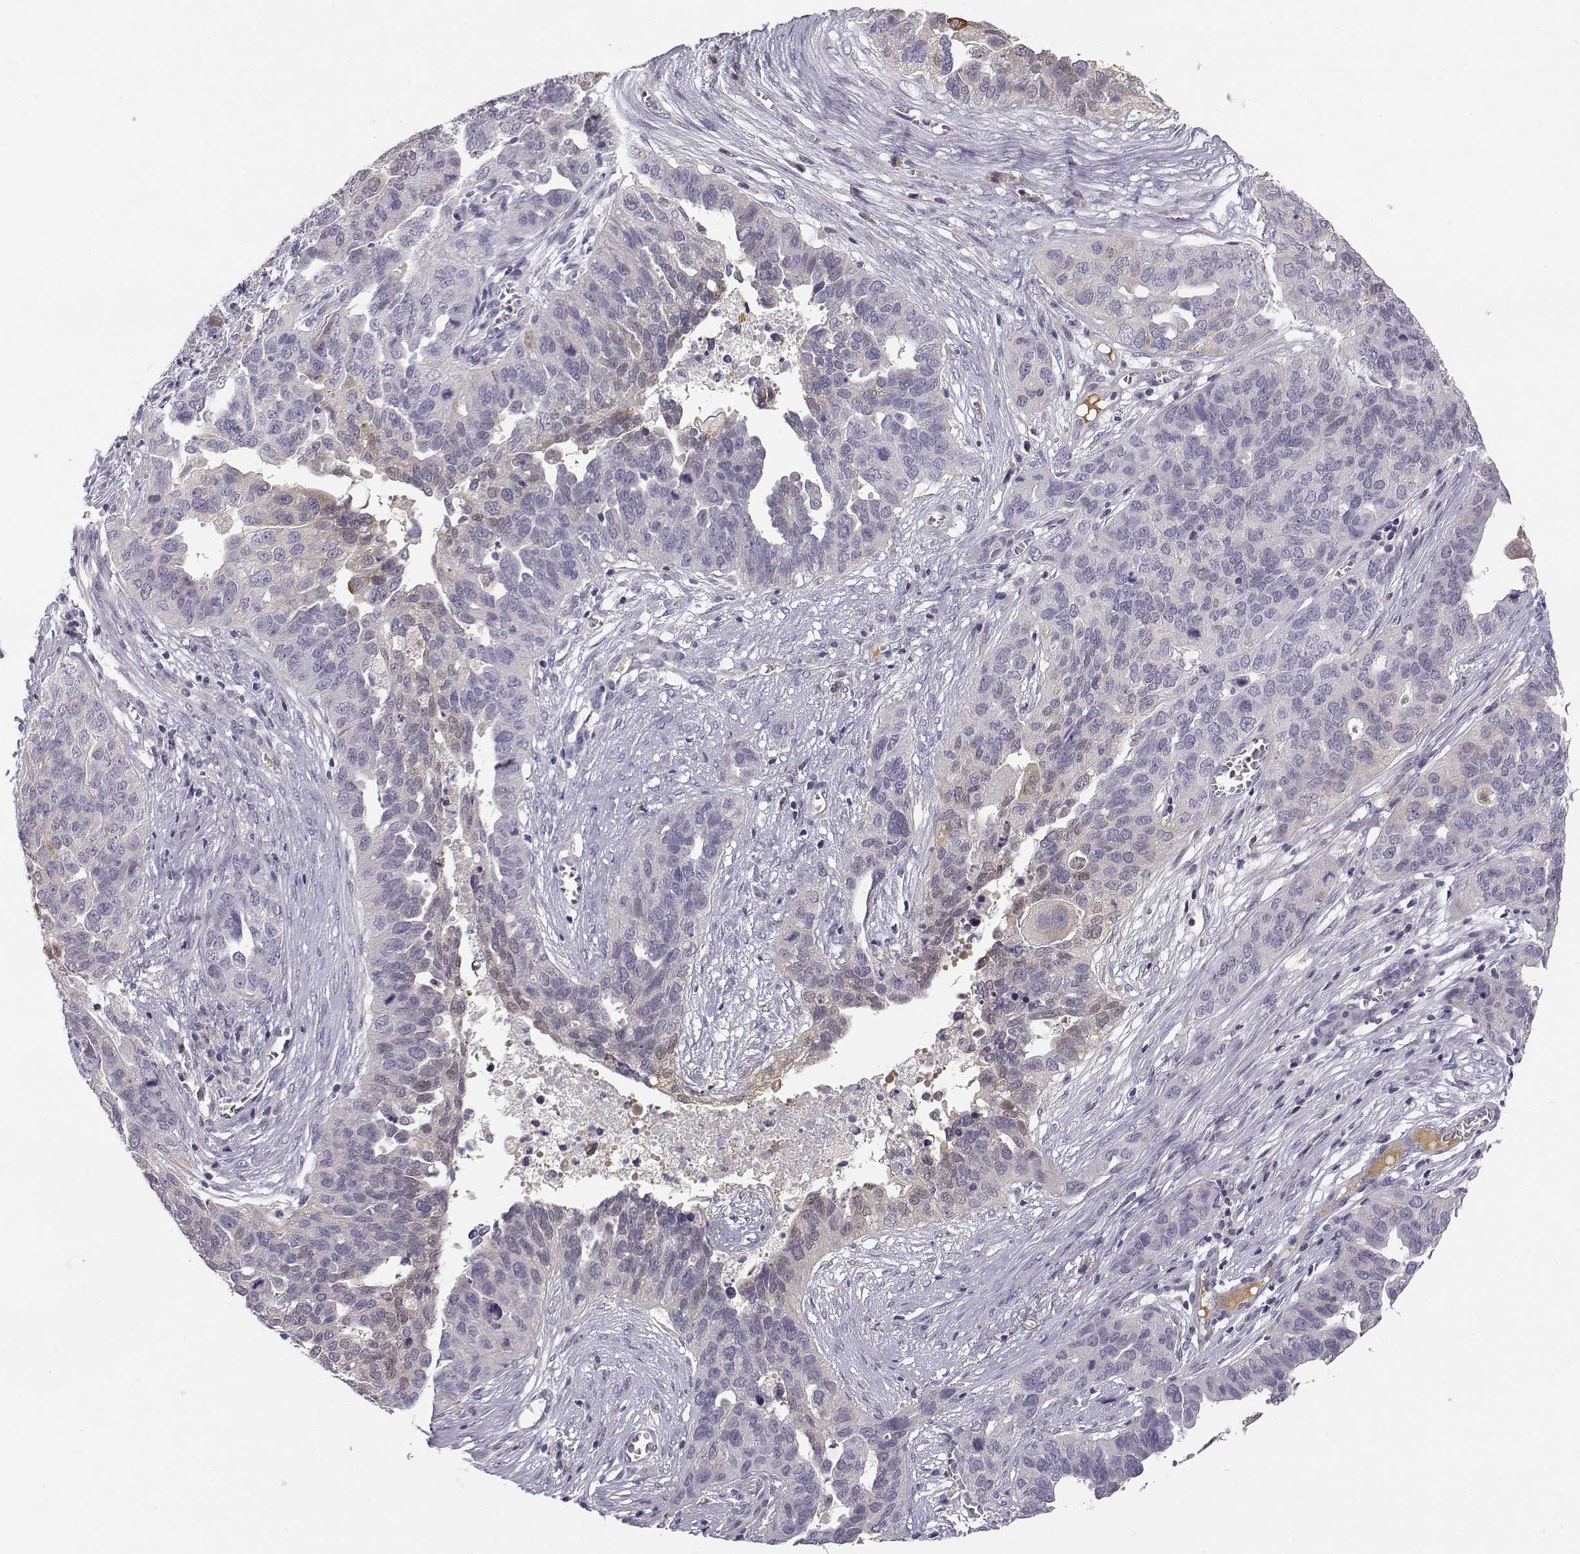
{"staining": {"intensity": "moderate", "quantity": "<25%", "location": "cytoplasmic/membranous"}, "tissue": "ovarian cancer", "cell_type": "Tumor cells", "image_type": "cancer", "snomed": [{"axis": "morphology", "description": "Carcinoma, endometroid"}, {"axis": "topography", "description": "Soft tissue"}, {"axis": "topography", "description": "Ovary"}], "caption": "IHC (DAB (3,3'-diaminobenzidine)) staining of ovarian endometroid carcinoma exhibits moderate cytoplasmic/membranous protein staining in about <25% of tumor cells.", "gene": "ACSL6", "patient": {"sex": "female", "age": 52}}